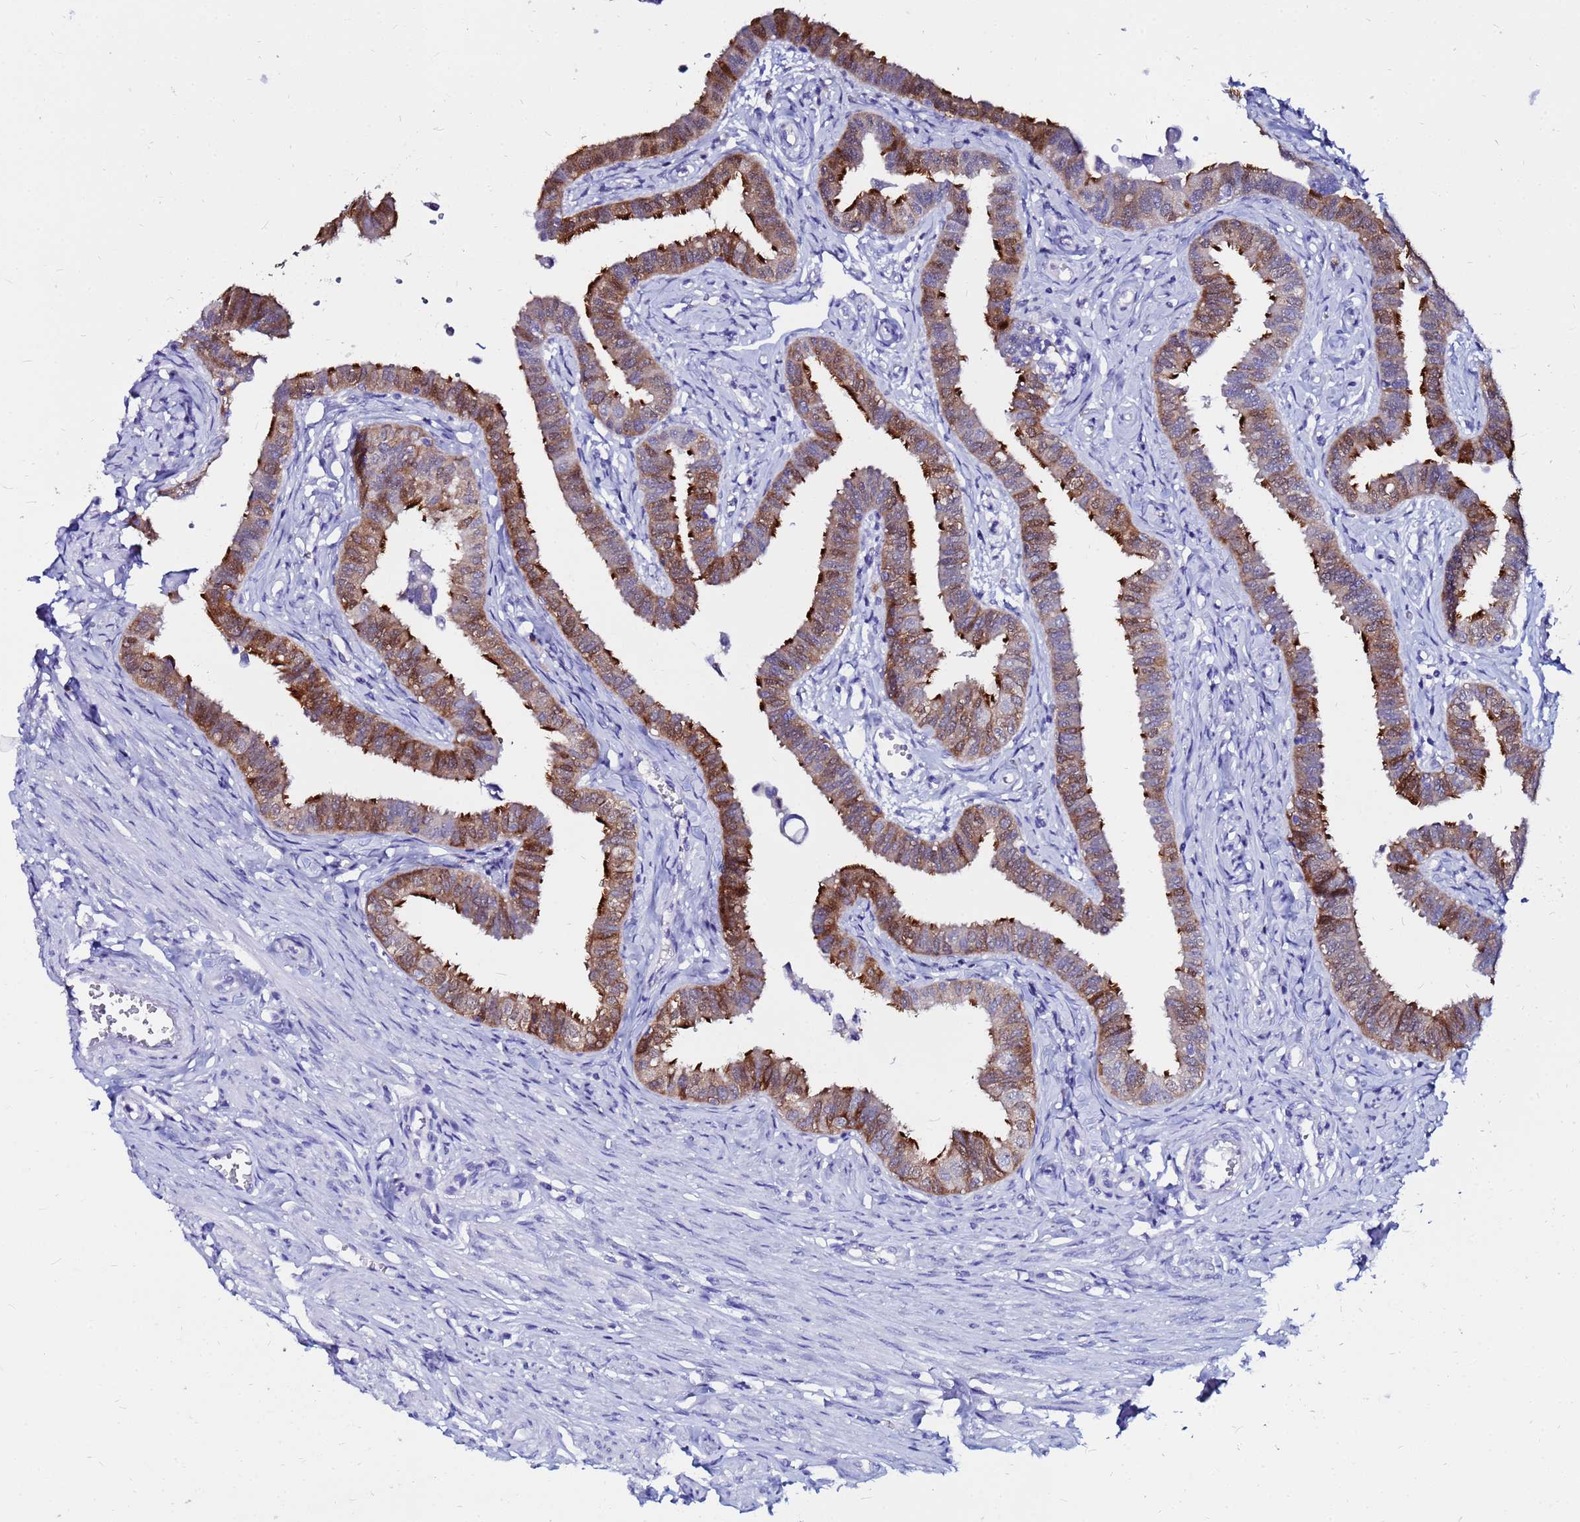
{"staining": {"intensity": "strong", "quantity": ">75%", "location": "cytoplasmic/membranous"}, "tissue": "fallopian tube", "cell_type": "Glandular cells", "image_type": "normal", "snomed": [{"axis": "morphology", "description": "Normal tissue, NOS"}, {"axis": "morphology", "description": "Carcinoma, NOS"}, {"axis": "topography", "description": "Fallopian tube"}, {"axis": "topography", "description": "Ovary"}], "caption": "Immunohistochemistry of normal fallopian tube reveals high levels of strong cytoplasmic/membranous staining in about >75% of glandular cells.", "gene": "PPP1R14C", "patient": {"sex": "female", "age": 59}}